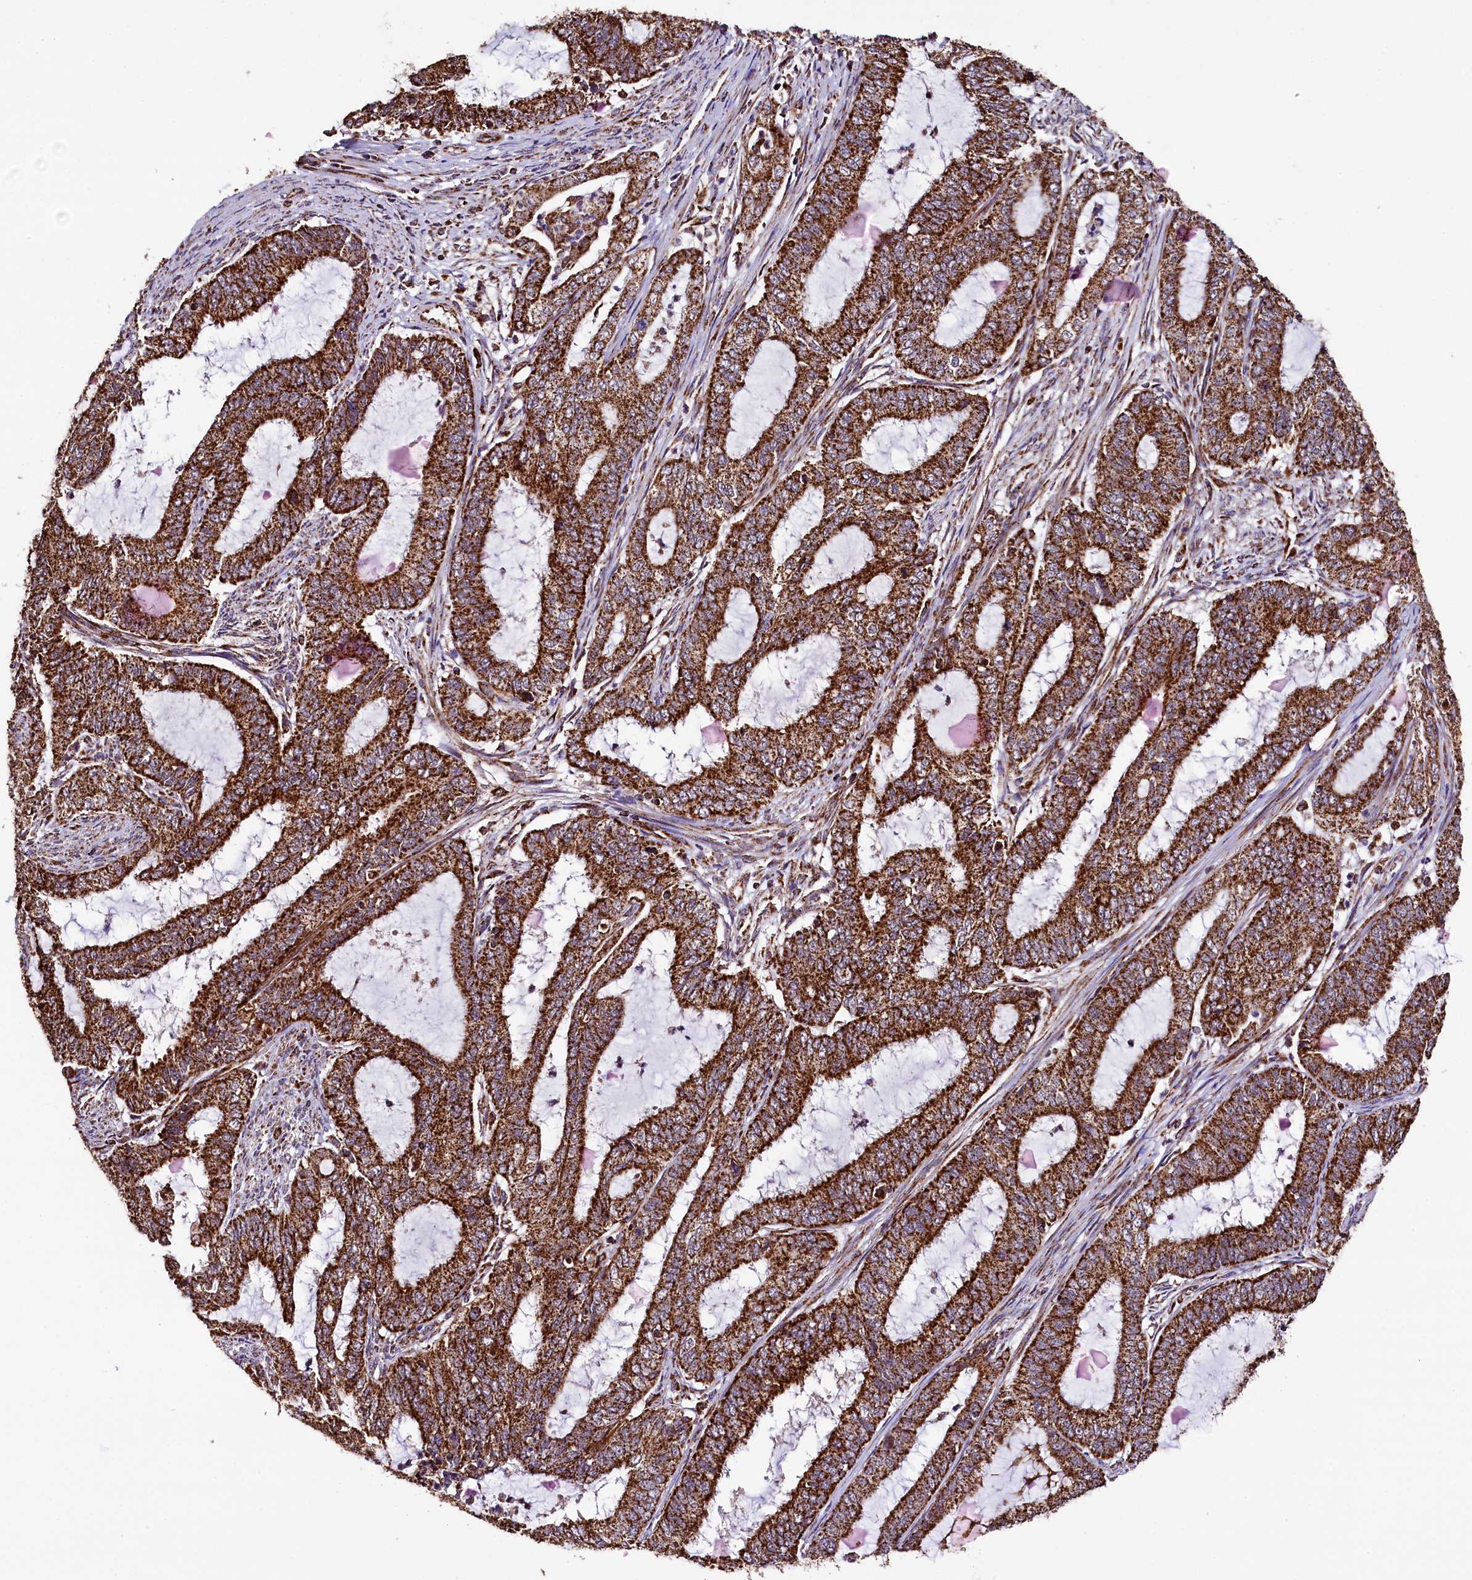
{"staining": {"intensity": "strong", "quantity": ">75%", "location": "cytoplasmic/membranous"}, "tissue": "endometrial cancer", "cell_type": "Tumor cells", "image_type": "cancer", "snomed": [{"axis": "morphology", "description": "Adenocarcinoma, NOS"}, {"axis": "topography", "description": "Endometrium"}], "caption": "Protein staining displays strong cytoplasmic/membranous staining in about >75% of tumor cells in endometrial adenocarcinoma. (IHC, brightfield microscopy, high magnification).", "gene": "KLC2", "patient": {"sex": "female", "age": 51}}